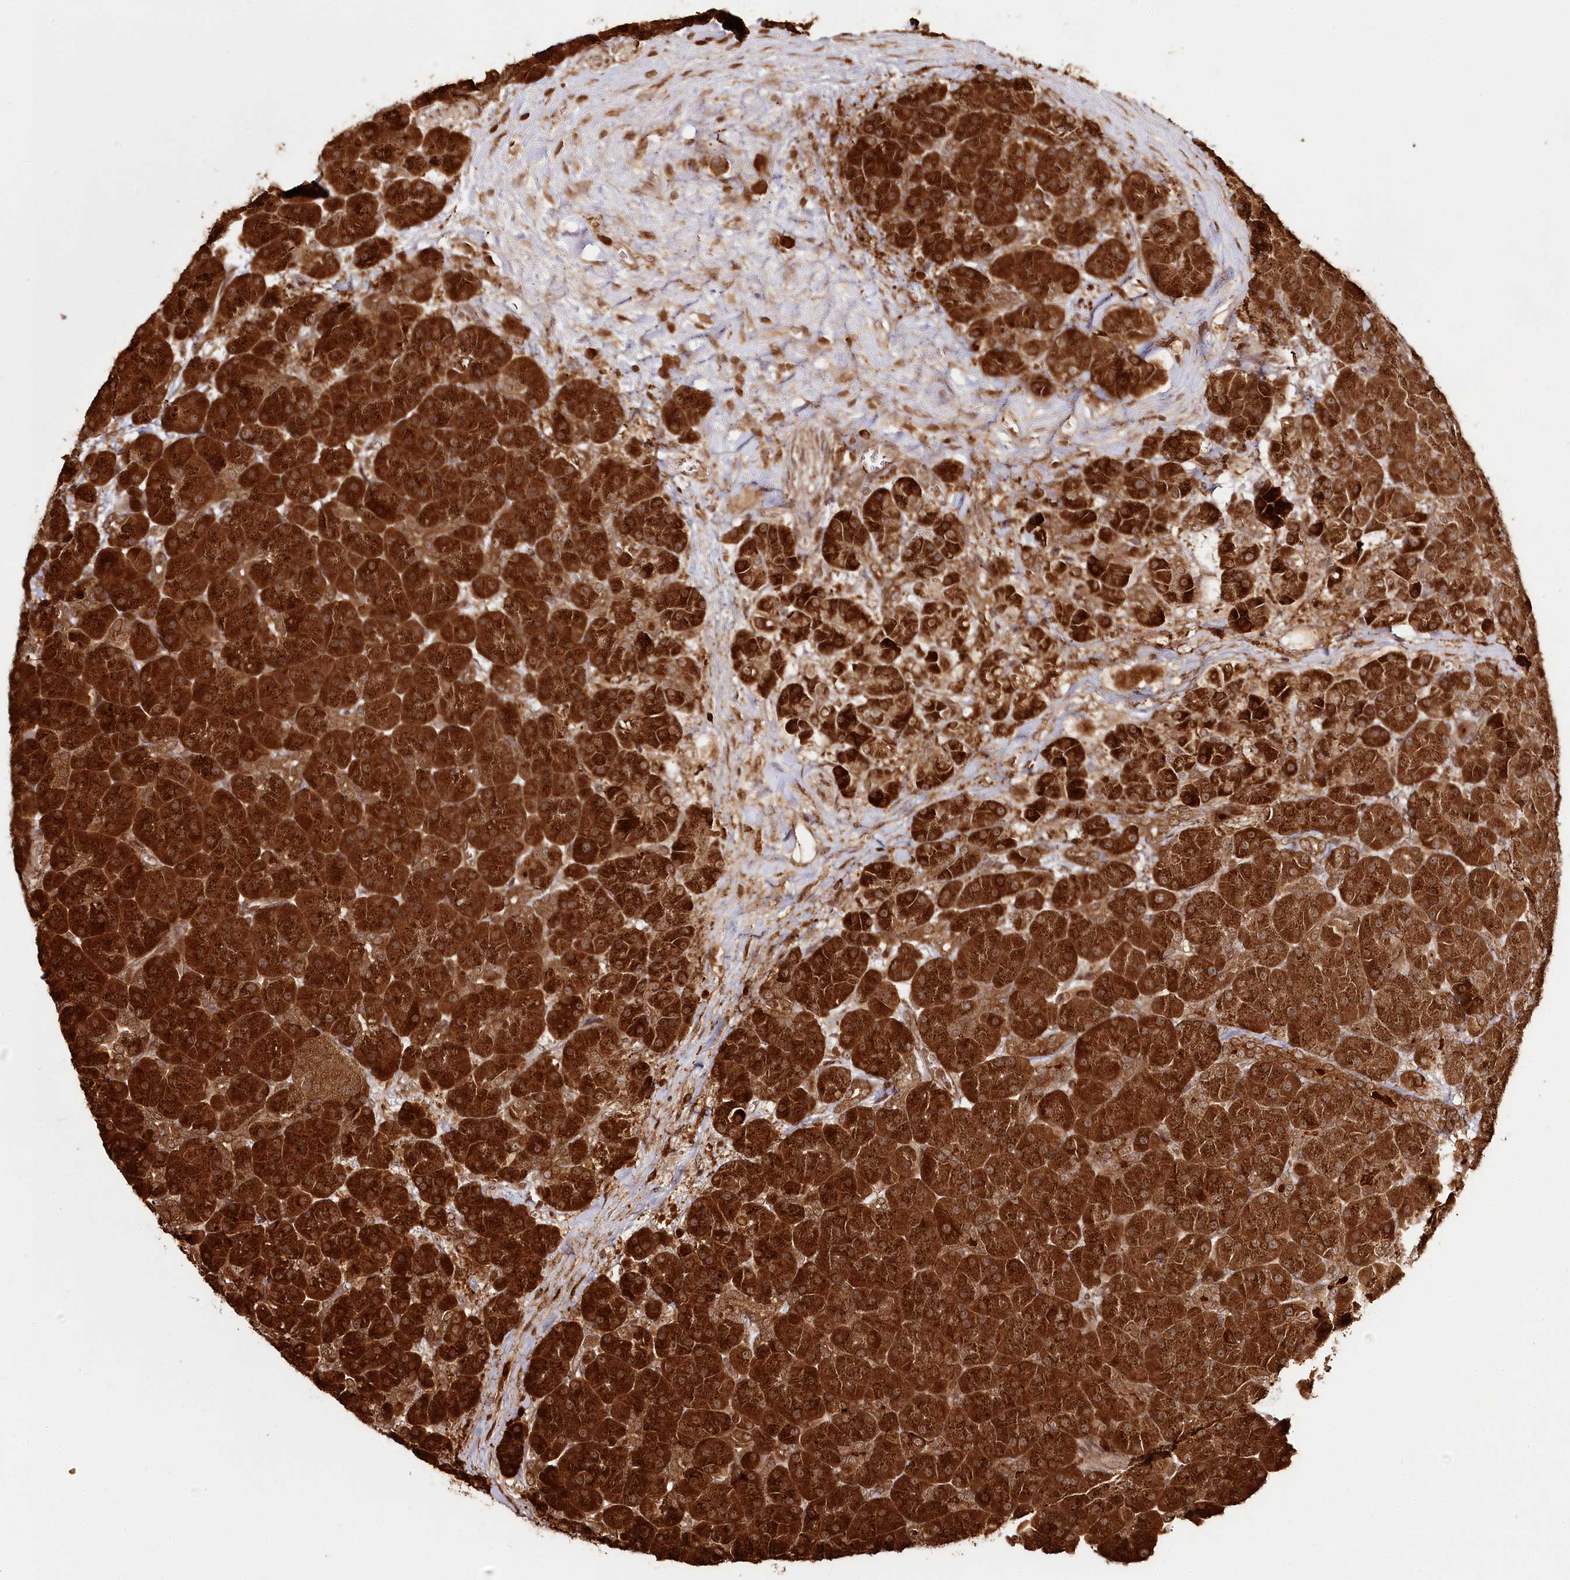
{"staining": {"intensity": "strong", "quantity": ">75%", "location": "cytoplasmic/membranous,nuclear"}, "tissue": "pancreas", "cell_type": "Exocrine glandular cells", "image_type": "normal", "snomed": [{"axis": "morphology", "description": "Normal tissue, NOS"}, {"axis": "topography", "description": "Pancreas"}], "caption": "Brown immunohistochemical staining in unremarkable human pancreas exhibits strong cytoplasmic/membranous,nuclear expression in about >75% of exocrine glandular cells.", "gene": "ULK2", "patient": {"sex": "male", "age": 66}}